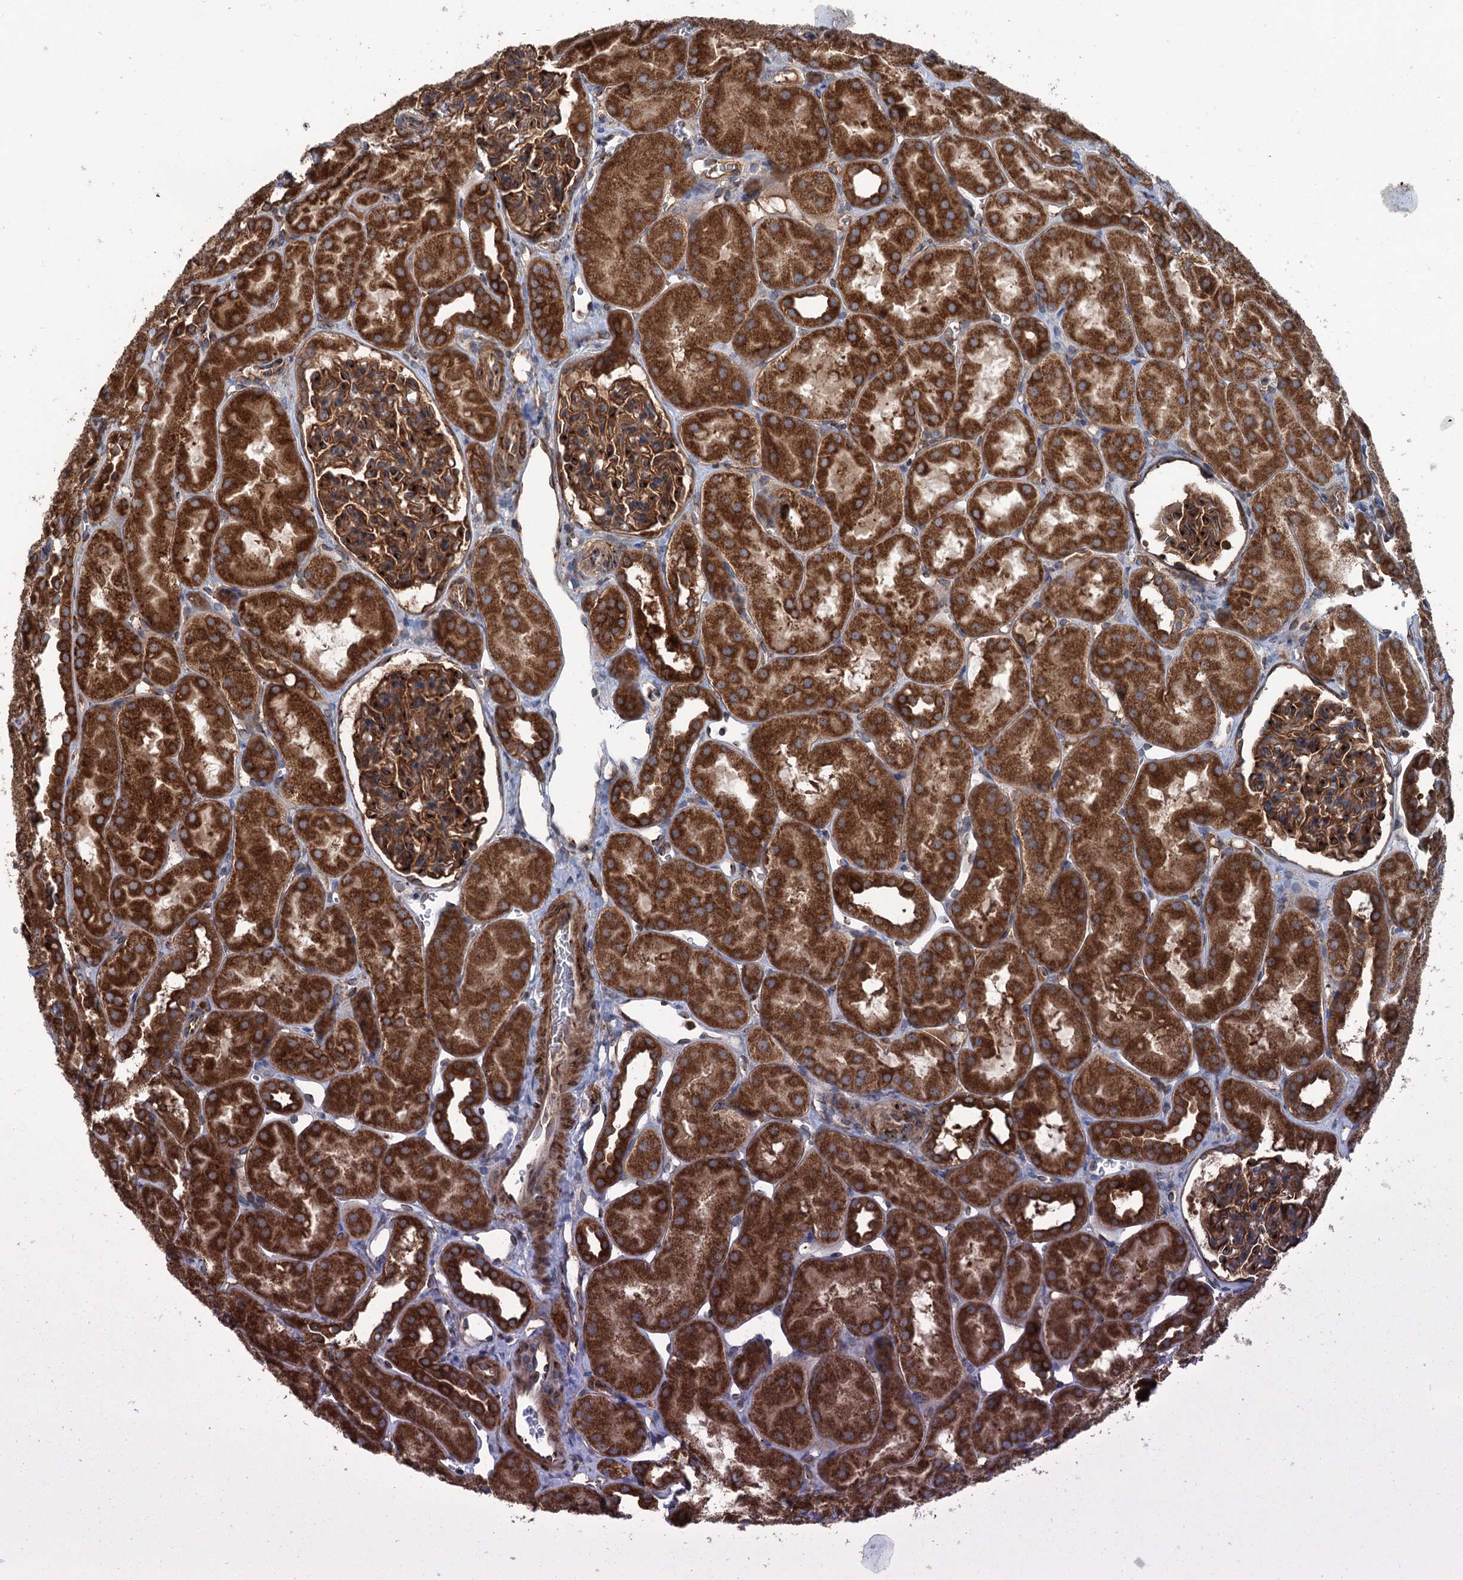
{"staining": {"intensity": "strong", "quantity": ">75%", "location": "cytoplasmic/membranous"}, "tissue": "kidney", "cell_type": "Cells in glomeruli", "image_type": "normal", "snomed": [{"axis": "morphology", "description": "Normal tissue, NOS"}, {"axis": "topography", "description": "Kidney"}, {"axis": "topography", "description": "Urinary bladder"}], "caption": "Kidney stained for a protein (brown) demonstrates strong cytoplasmic/membranous positive expression in approximately >75% of cells in glomeruli.", "gene": "CALCOCO1", "patient": {"sex": "male", "age": 16}}